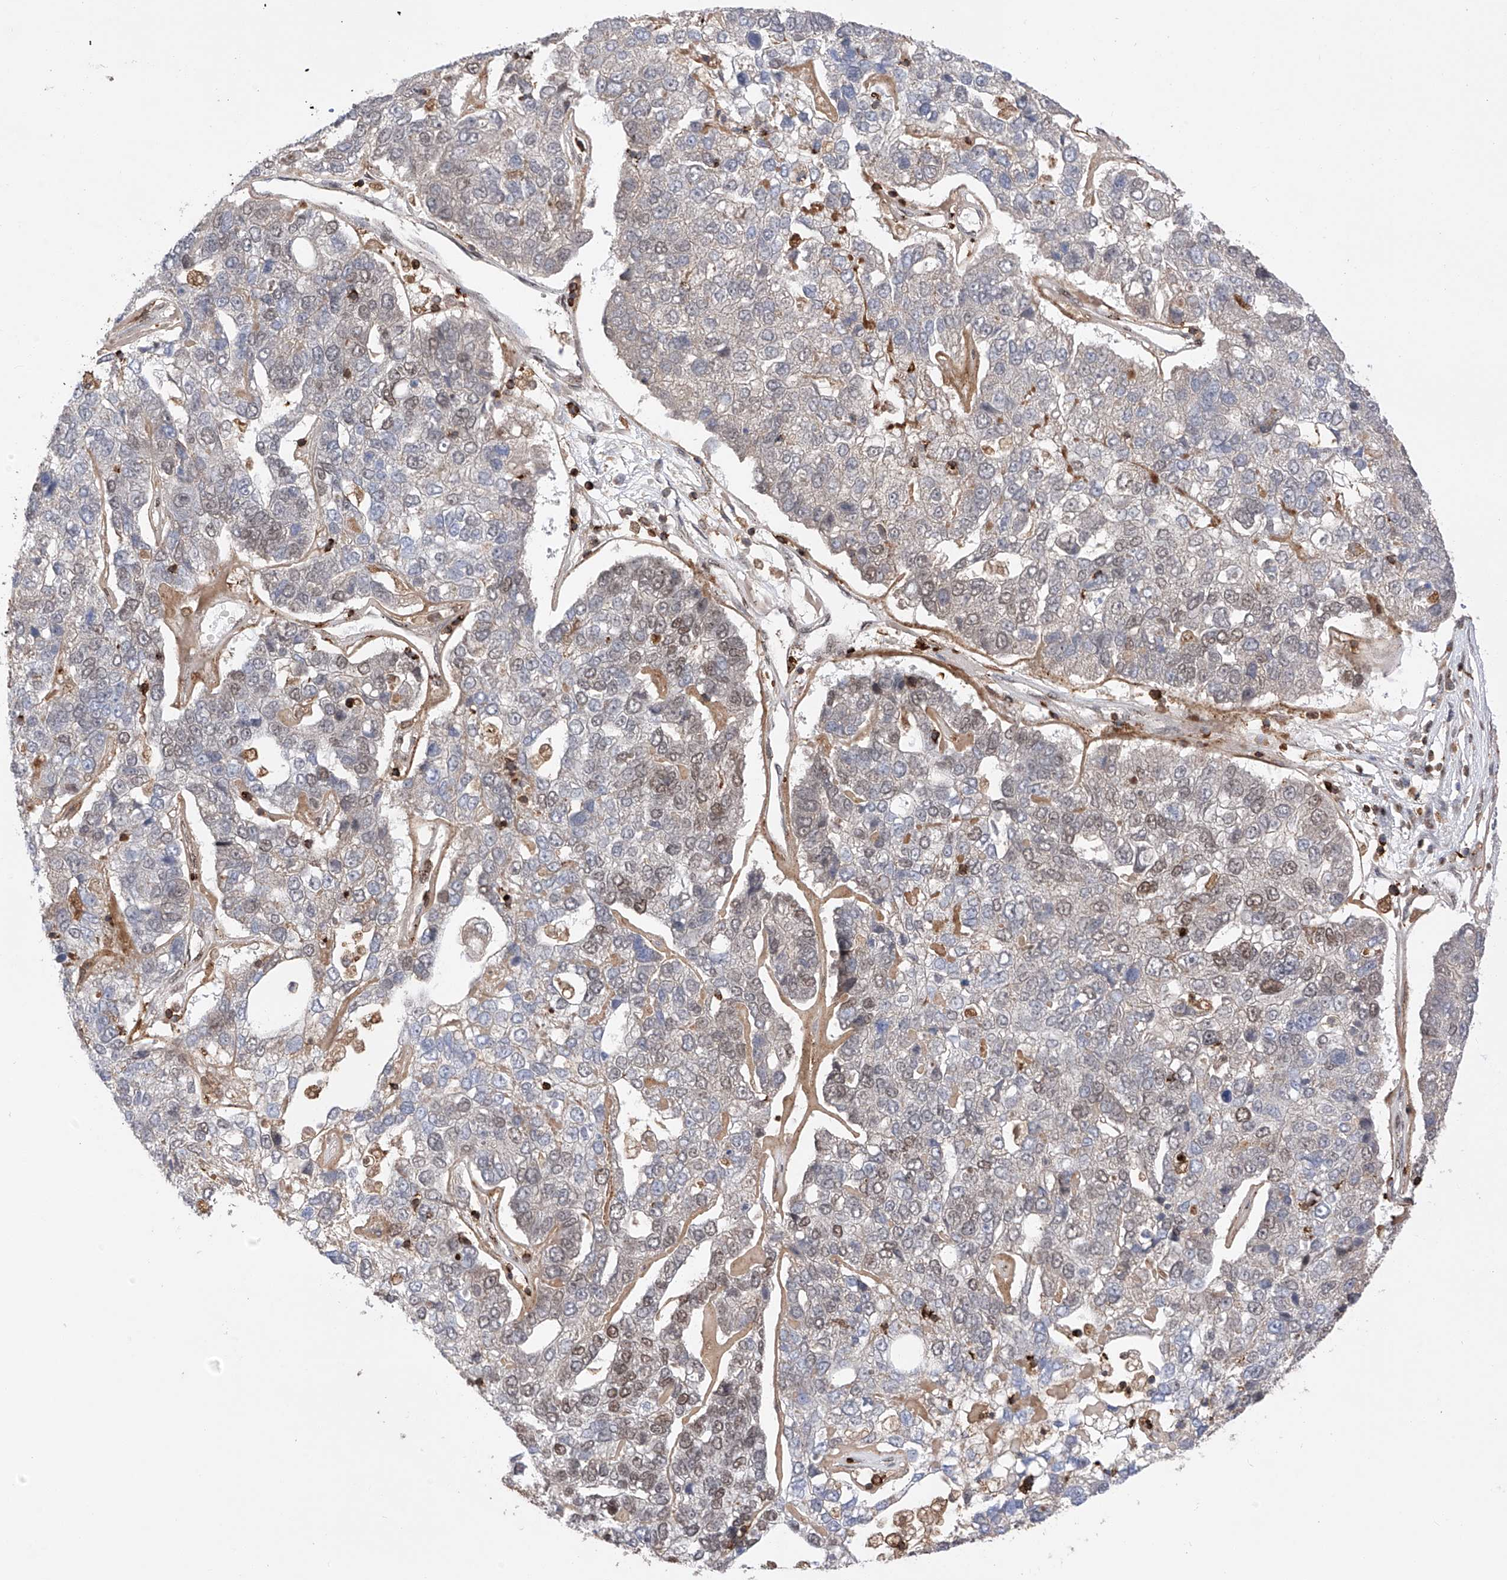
{"staining": {"intensity": "weak", "quantity": "<25%", "location": "nuclear"}, "tissue": "pancreatic cancer", "cell_type": "Tumor cells", "image_type": "cancer", "snomed": [{"axis": "morphology", "description": "Adenocarcinoma, NOS"}, {"axis": "topography", "description": "Pancreas"}], "caption": "Tumor cells are negative for protein expression in human pancreatic adenocarcinoma.", "gene": "ZNF280D", "patient": {"sex": "female", "age": 61}}